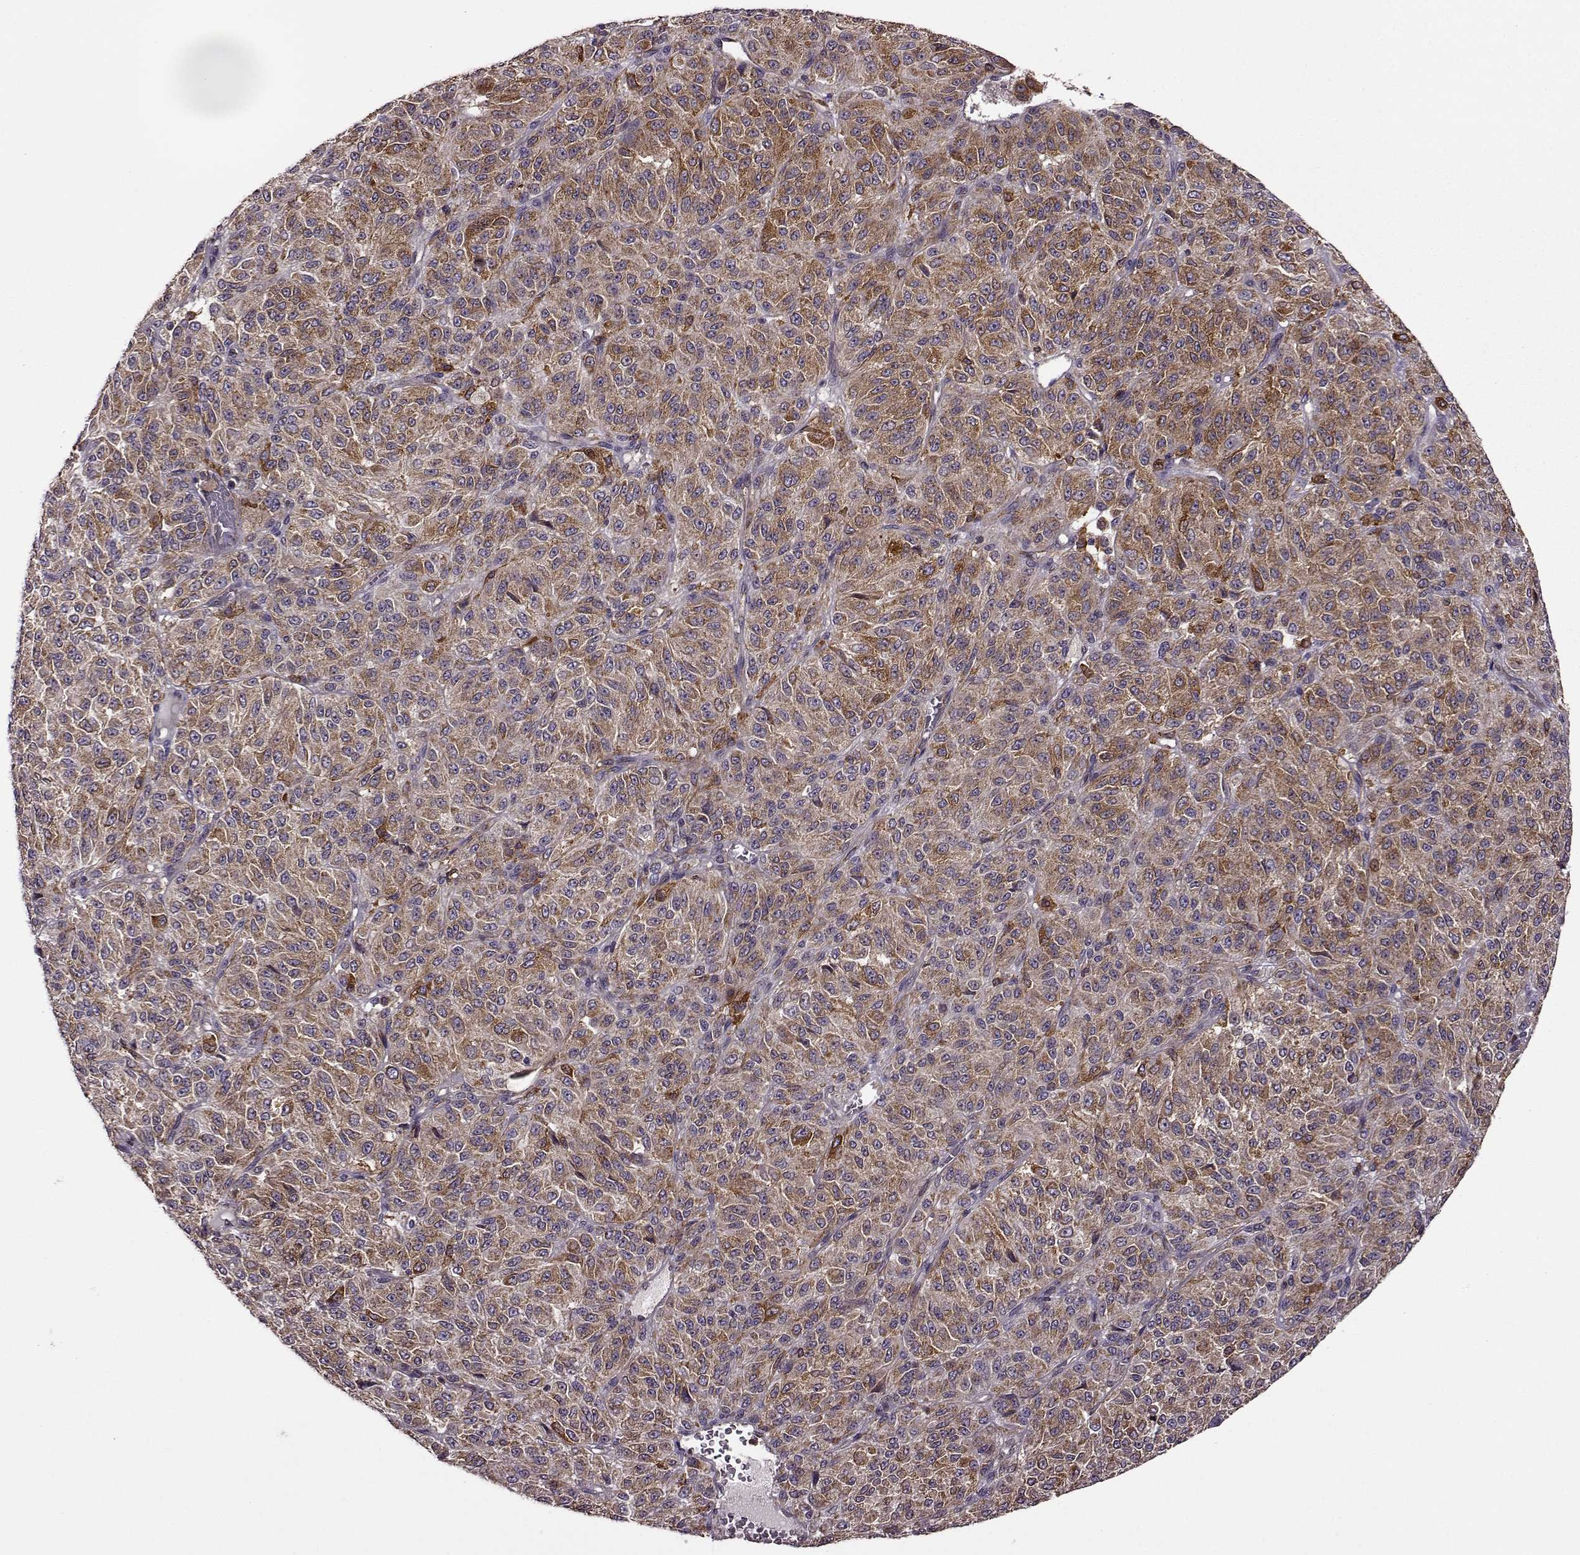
{"staining": {"intensity": "moderate", "quantity": ">75%", "location": "cytoplasmic/membranous"}, "tissue": "melanoma", "cell_type": "Tumor cells", "image_type": "cancer", "snomed": [{"axis": "morphology", "description": "Malignant melanoma, Metastatic site"}, {"axis": "topography", "description": "Brain"}], "caption": "The photomicrograph demonstrates staining of malignant melanoma (metastatic site), revealing moderate cytoplasmic/membranous protein positivity (brown color) within tumor cells.", "gene": "MTSS1", "patient": {"sex": "female", "age": 56}}